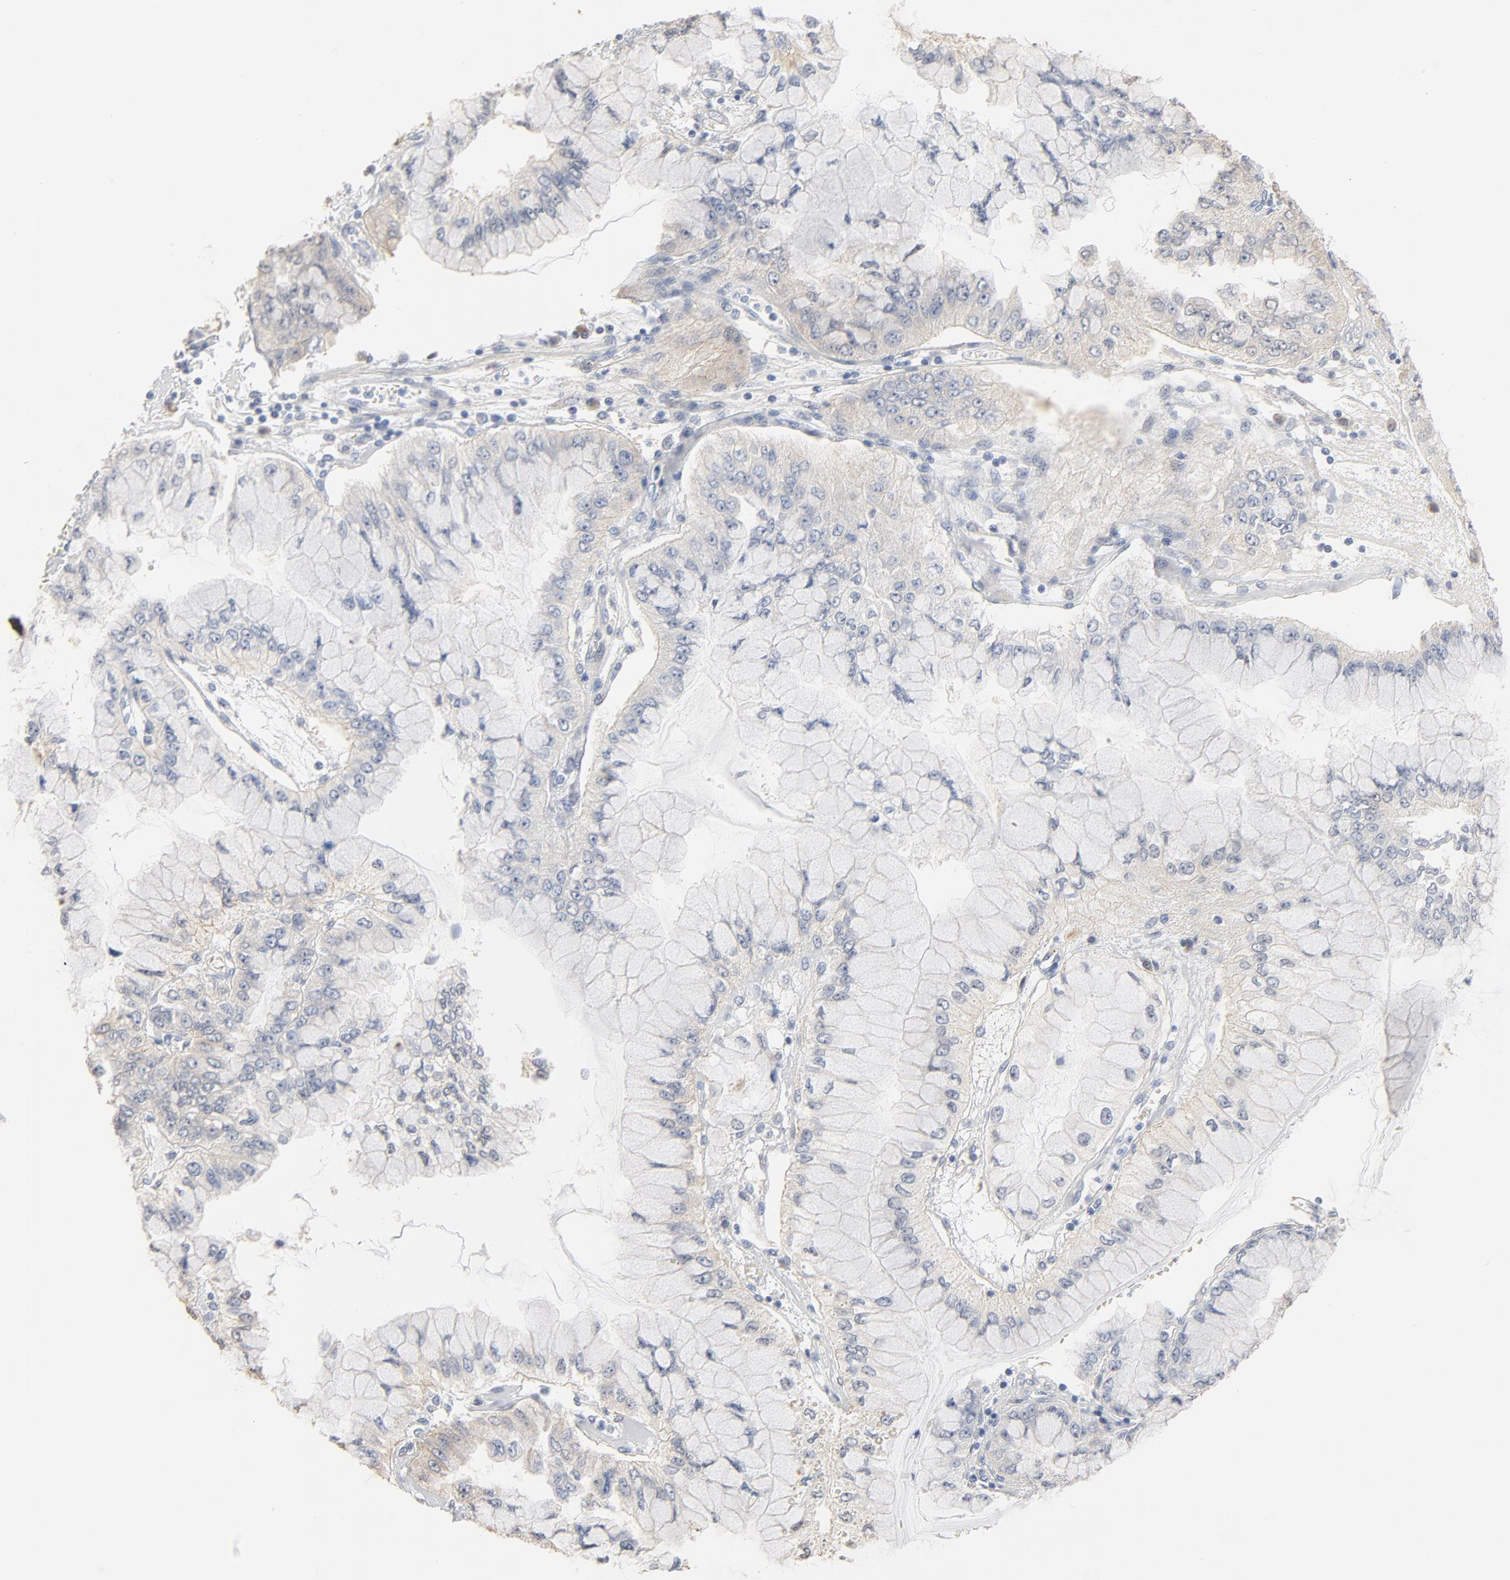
{"staining": {"intensity": "weak", "quantity": "<25%", "location": "cytoplasmic/membranous"}, "tissue": "liver cancer", "cell_type": "Tumor cells", "image_type": "cancer", "snomed": [{"axis": "morphology", "description": "Cholangiocarcinoma"}, {"axis": "topography", "description": "Liver"}], "caption": "IHC histopathology image of neoplastic tissue: human cholangiocarcinoma (liver) stained with DAB shows no significant protein expression in tumor cells. (Stains: DAB (3,3'-diaminobenzidine) immunohistochemistry with hematoxylin counter stain, Microscopy: brightfield microscopy at high magnification).", "gene": "EPCAM", "patient": {"sex": "female", "age": 79}}